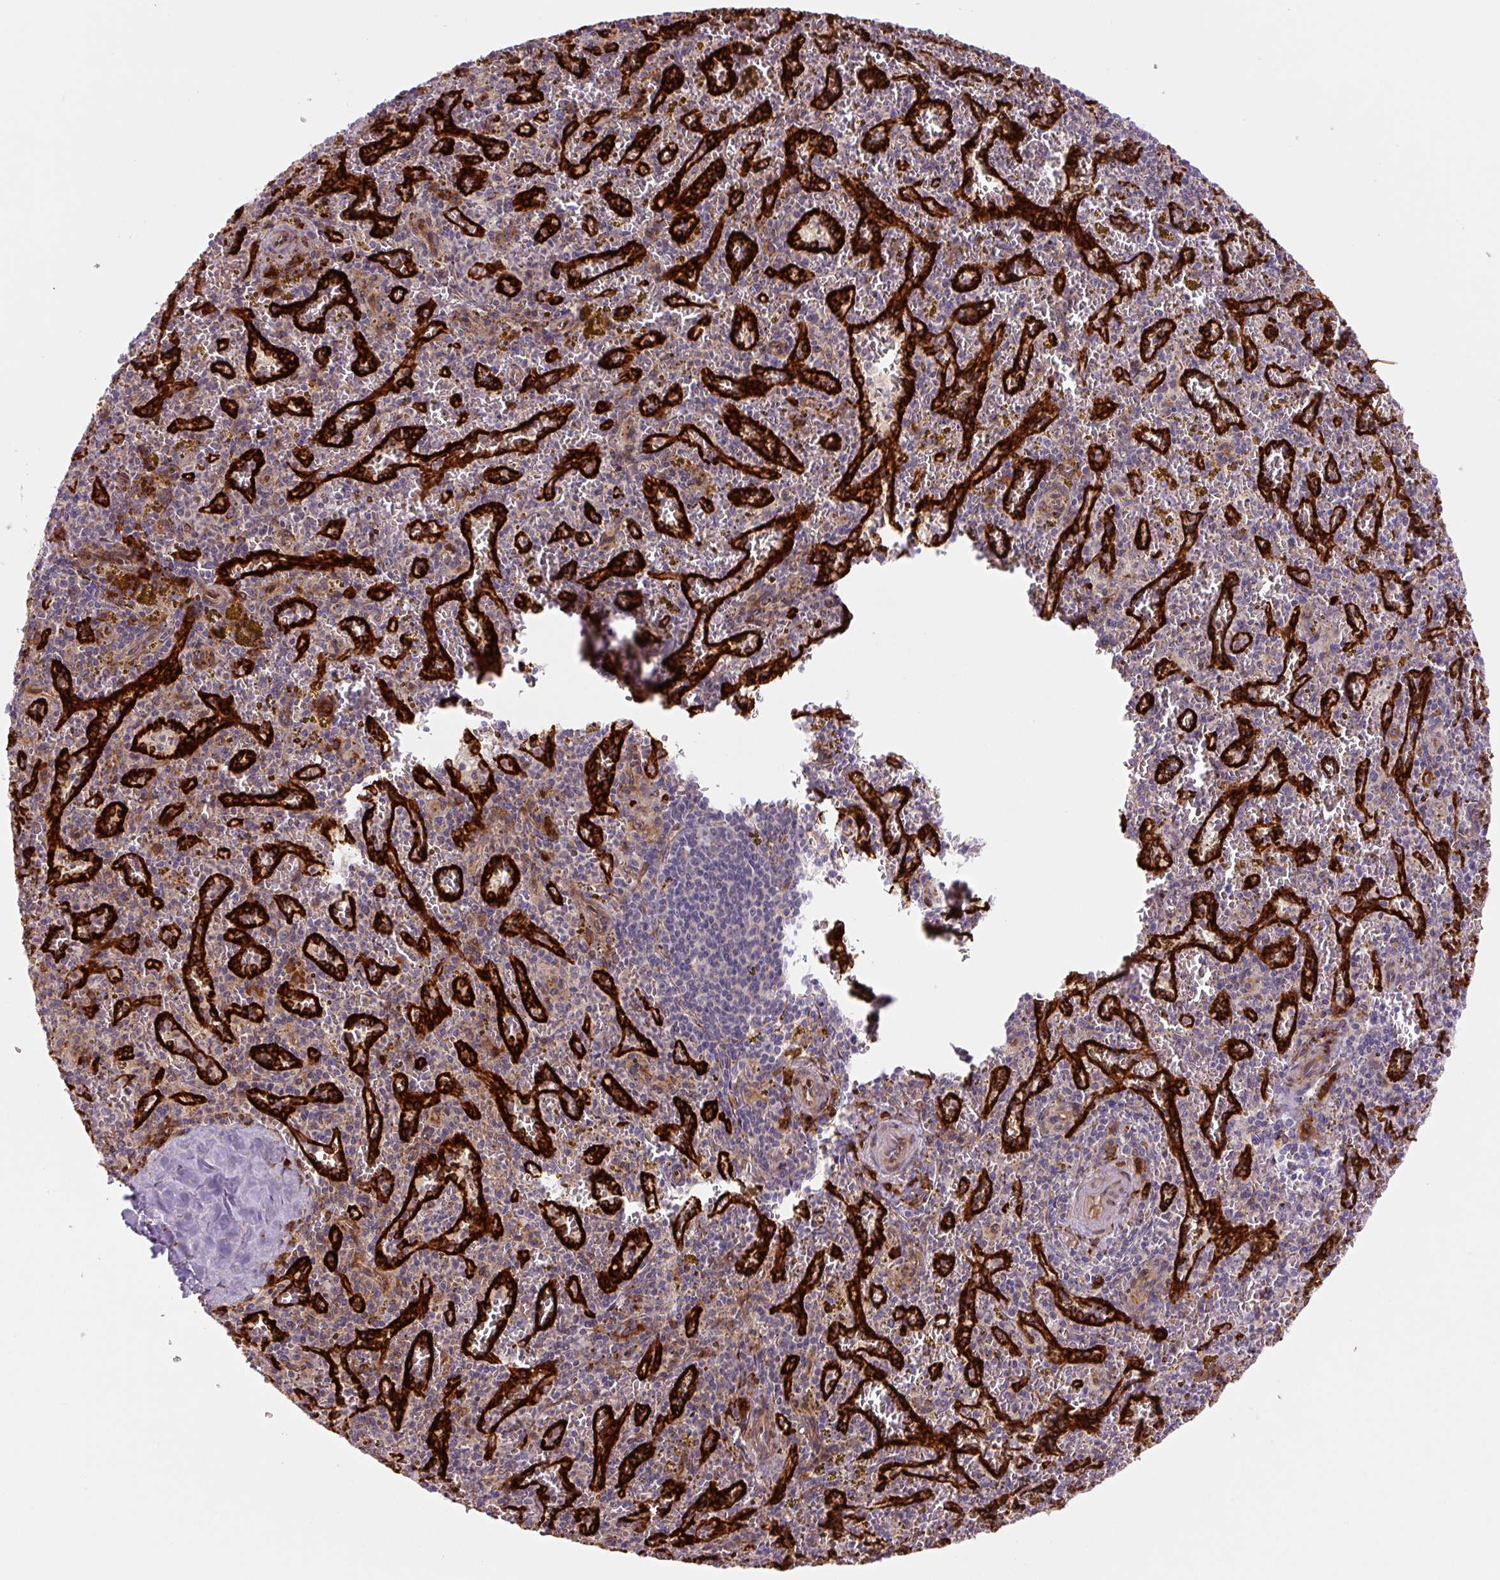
{"staining": {"intensity": "negative", "quantity": "none", "location": "none"}, "tissue": "spleen", "cell_type": "Cells in red pulp", "image_type": "normal", "snomed": [{"axis": "morphology", "description": "Normal tissue, NOS"}, {"axis": "topography", "description": "Spleen"}], "caption": "The IHC image has no significant positivity in cells in red pulp of spleen.", "gene": "DISP3", "patient": {"sex": "male", "age": 57}}